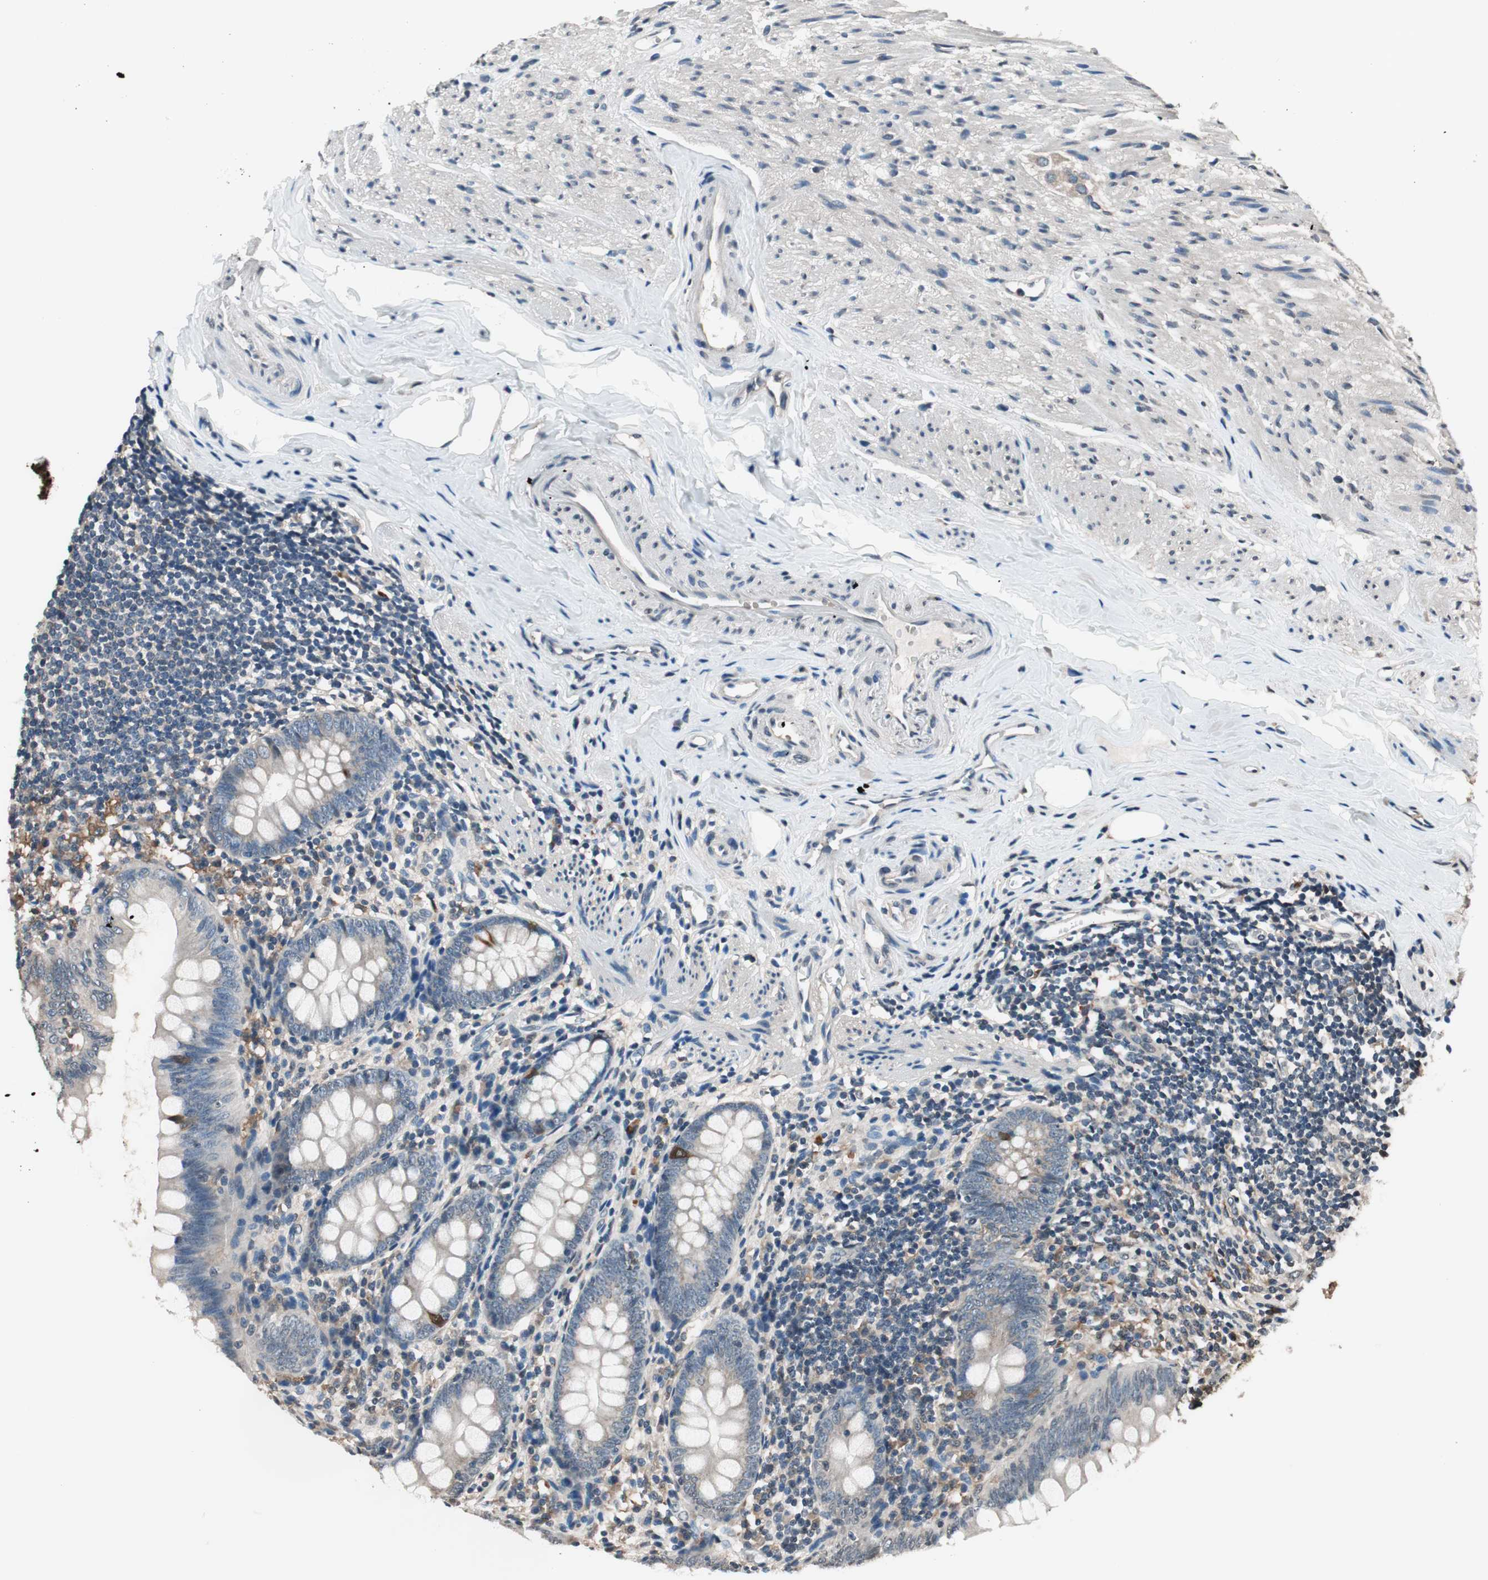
{"staining": {"intensity": "weak", "quantity": ">75%", "location": "cytoplasmic/membranous"}, "tissue": "appendix", "cell_type": "Glandular cells", "image_type": "normal", "snomed": [{"axis": "morphology", "description": "Normal tissue, NOS"}, {"axis": "topography", "description": "Appendix"}], "caption": "Weak cytoplasmic/membranous protein expression is seen in approximately >75% of glandular cells in appendix.", "gene": "GCLC", "patient": {"sex": "female", "age": 77}}